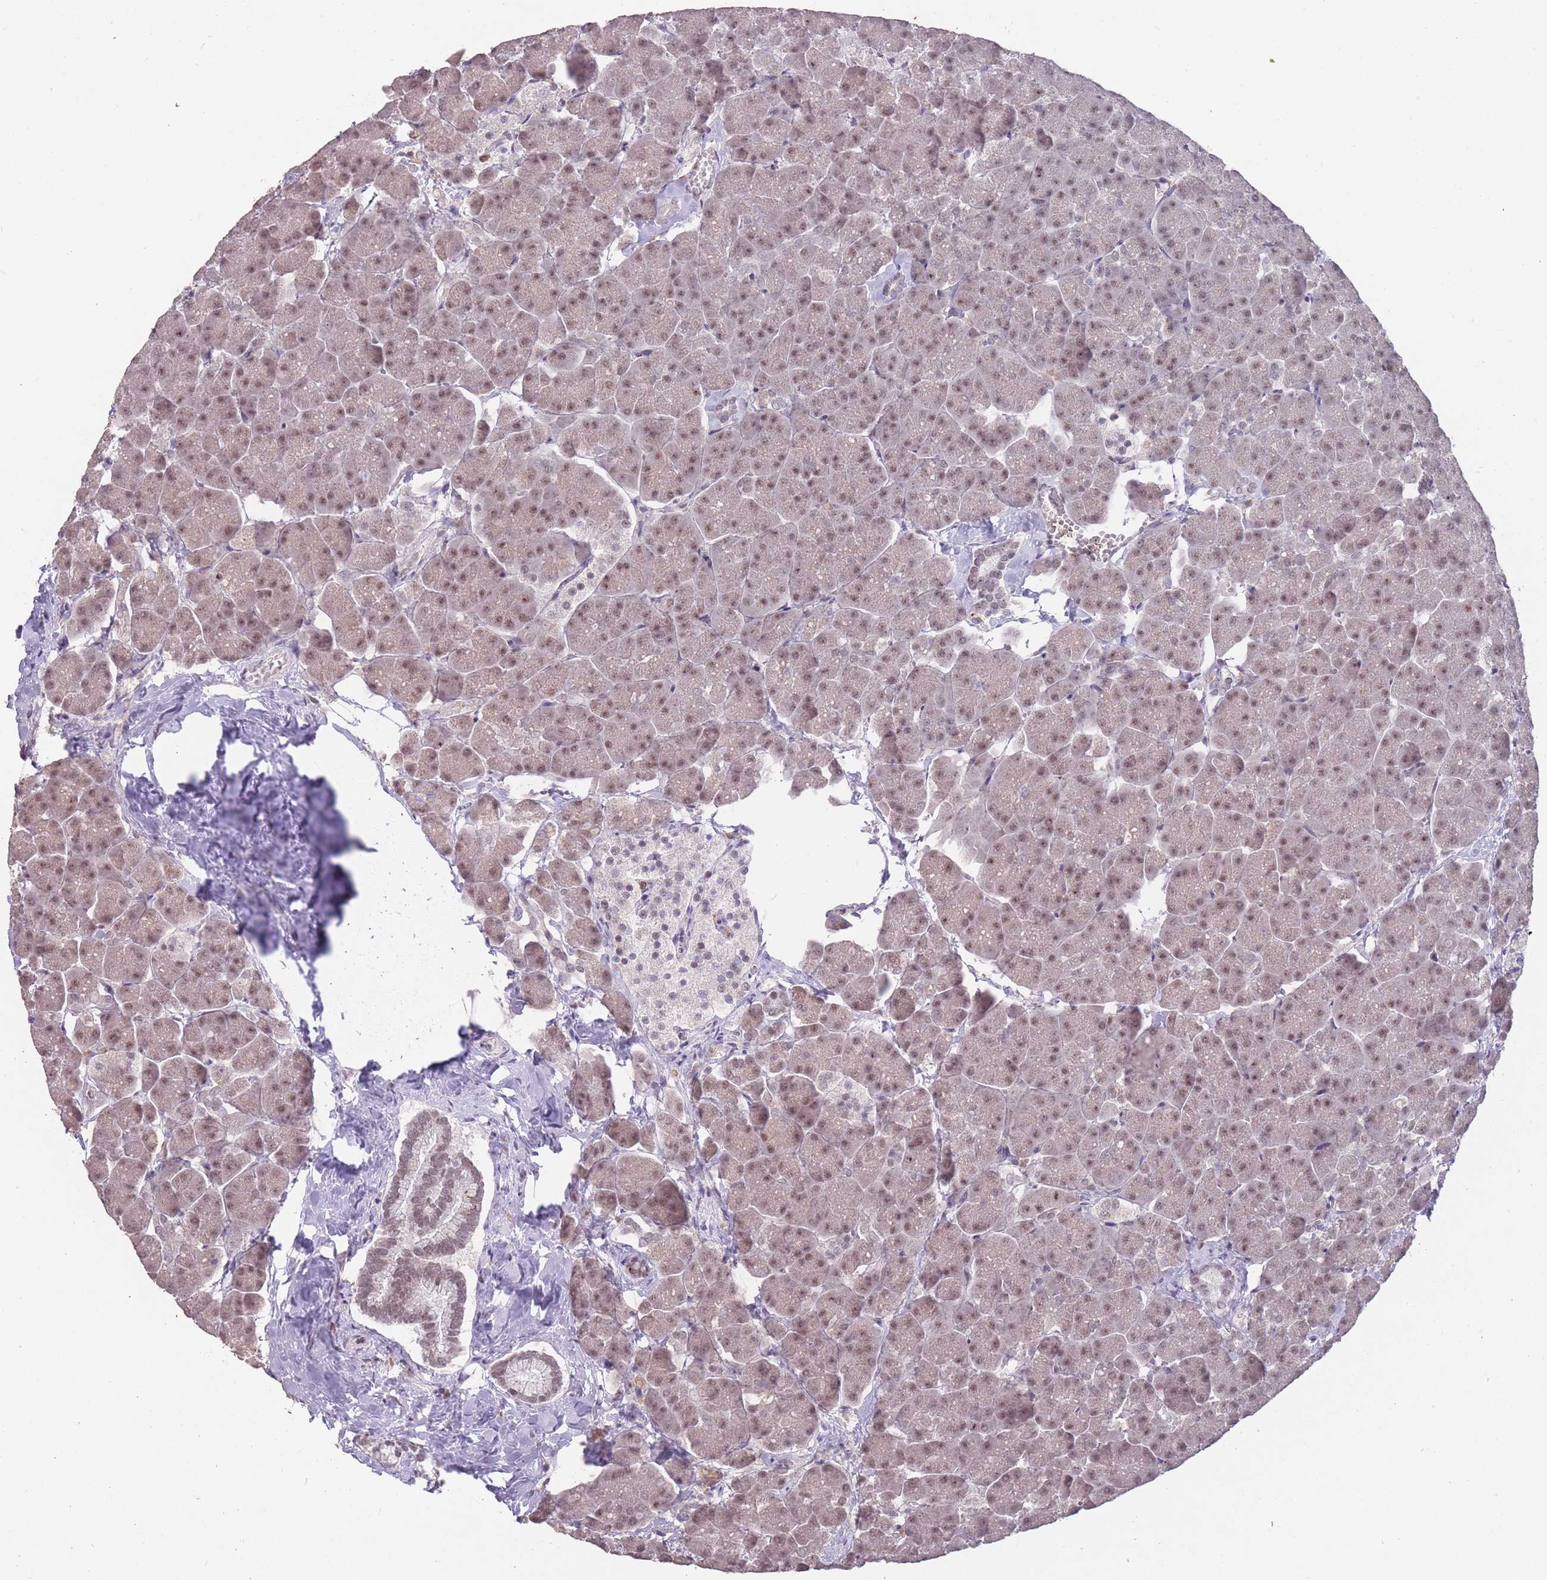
{"staining": {"intensity": "moderate", "quantity": ">75%", "location": "nuclear"}, "tissue": "pancreas", "cell_type": "Exocrine glandular cells", "image_type": "normal", "snomed": [{"axis": "morphology", "description": "Normal tissue, NOS"}, {"axis": "topography", "description": "Pancreas"}, {"axis": "topography", "description": "Peripheral nerve tissue"}], "caption": "Protein expression analysis of normal pancreas demonstrates moderate nuclear staining in approximately >75% of exocrine glandular cells. (DAB (3,3'-diaminobenzidine) = brown stain, brightfield microscopy at high magnification).", "gene": "HNRNPUL1", "patient": {"sex": "male", "age": 54}}